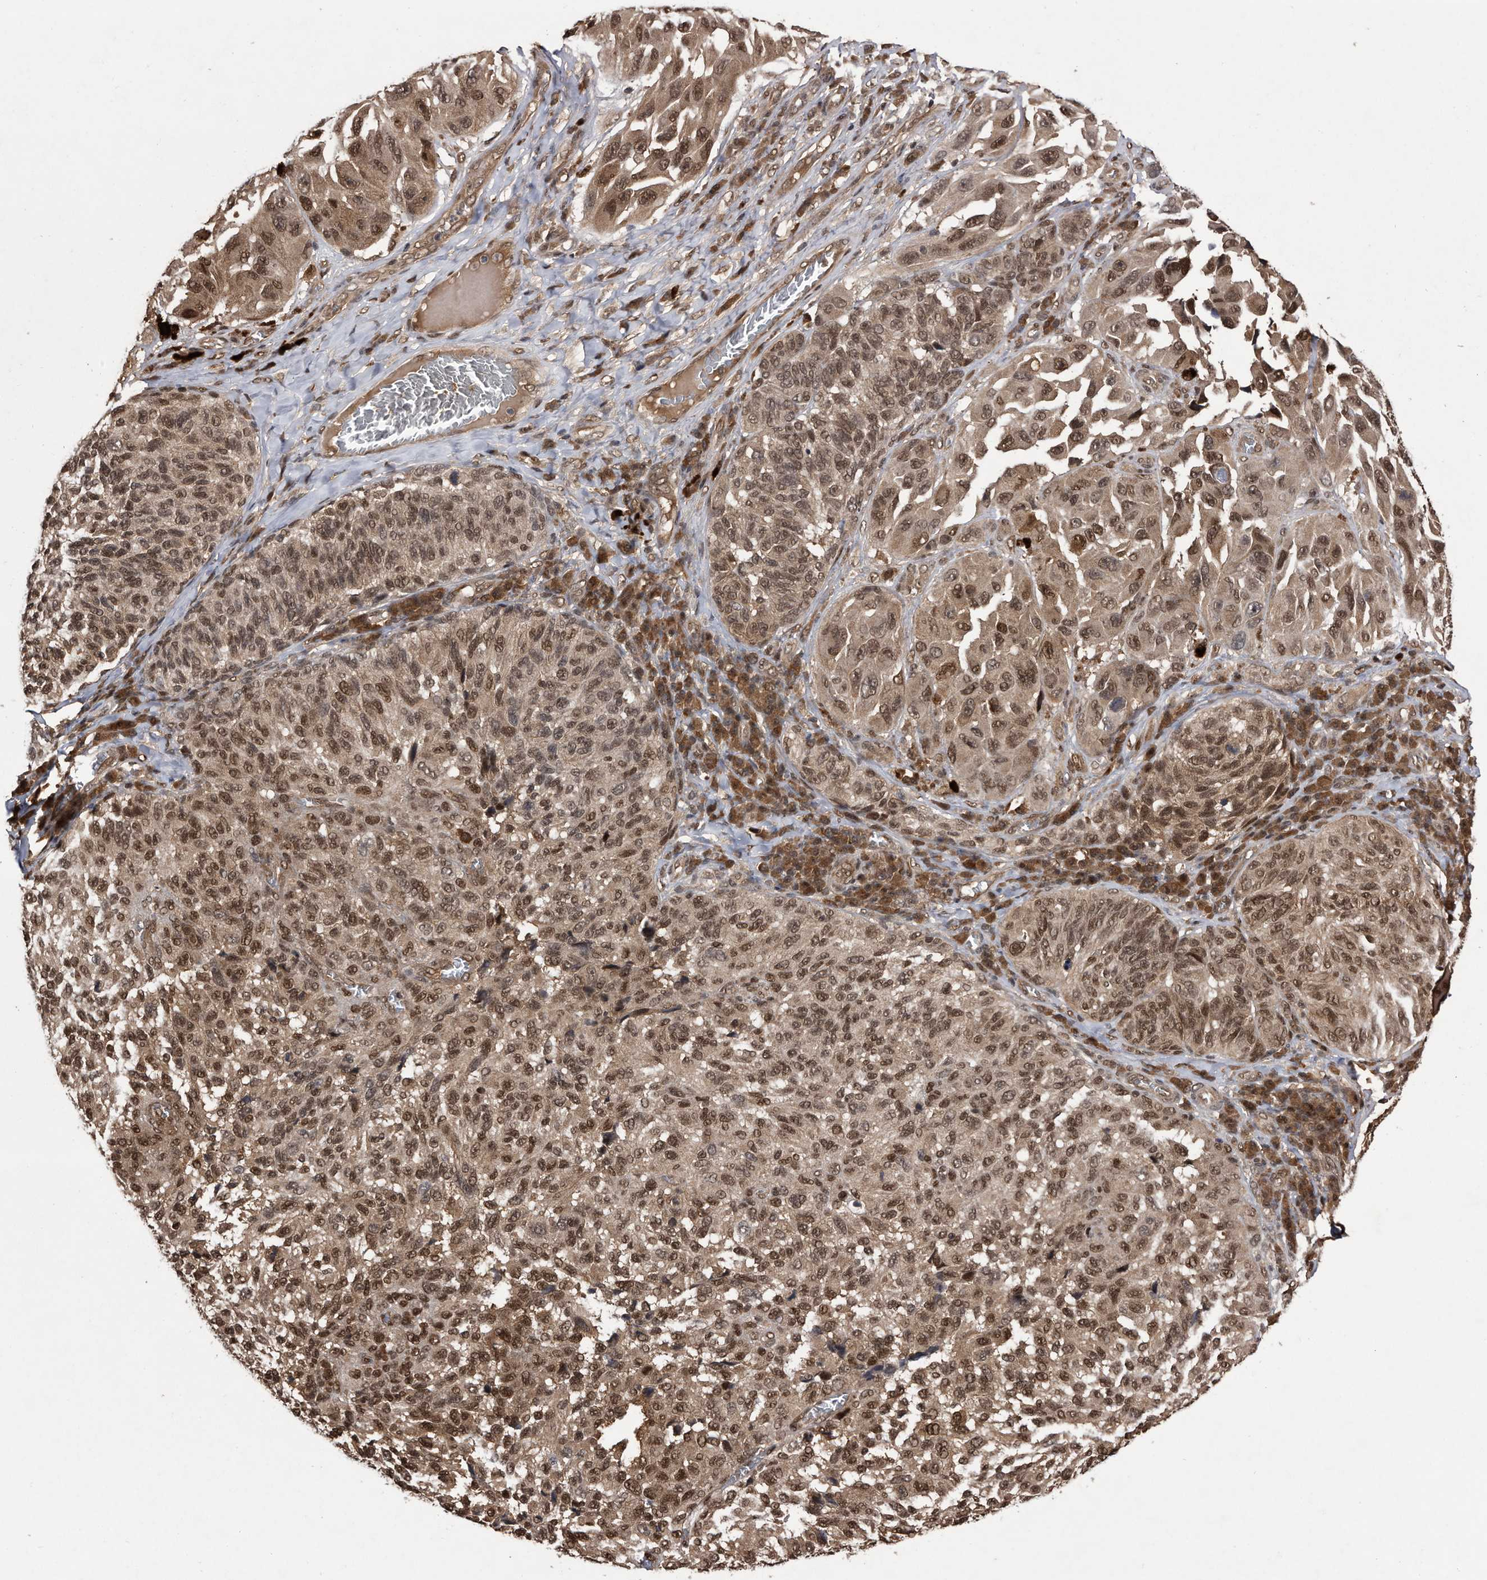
{"staining": {"intensity": "moderate", "quantity": ">75%", "location": "cytoplasmic/membranous,nuclear"}, "tissue": "melanoma", "cell_type": "Tumor cells", "image_type": "cancer", "snomed": [{"axis": "morphology", "description": "Malignant melanoma, NOS"}, {"axis": "topography", "description": "Skin"}], "caption": "About >75% of tumor cells in malignant melanoma demonstrate moderate cytoplasmic/membranous and nuclear protein expression as visualized by brown immunohistochemical staining.", "gene": "RAD23B", "patient": {"sex": "female", "age": 73}}